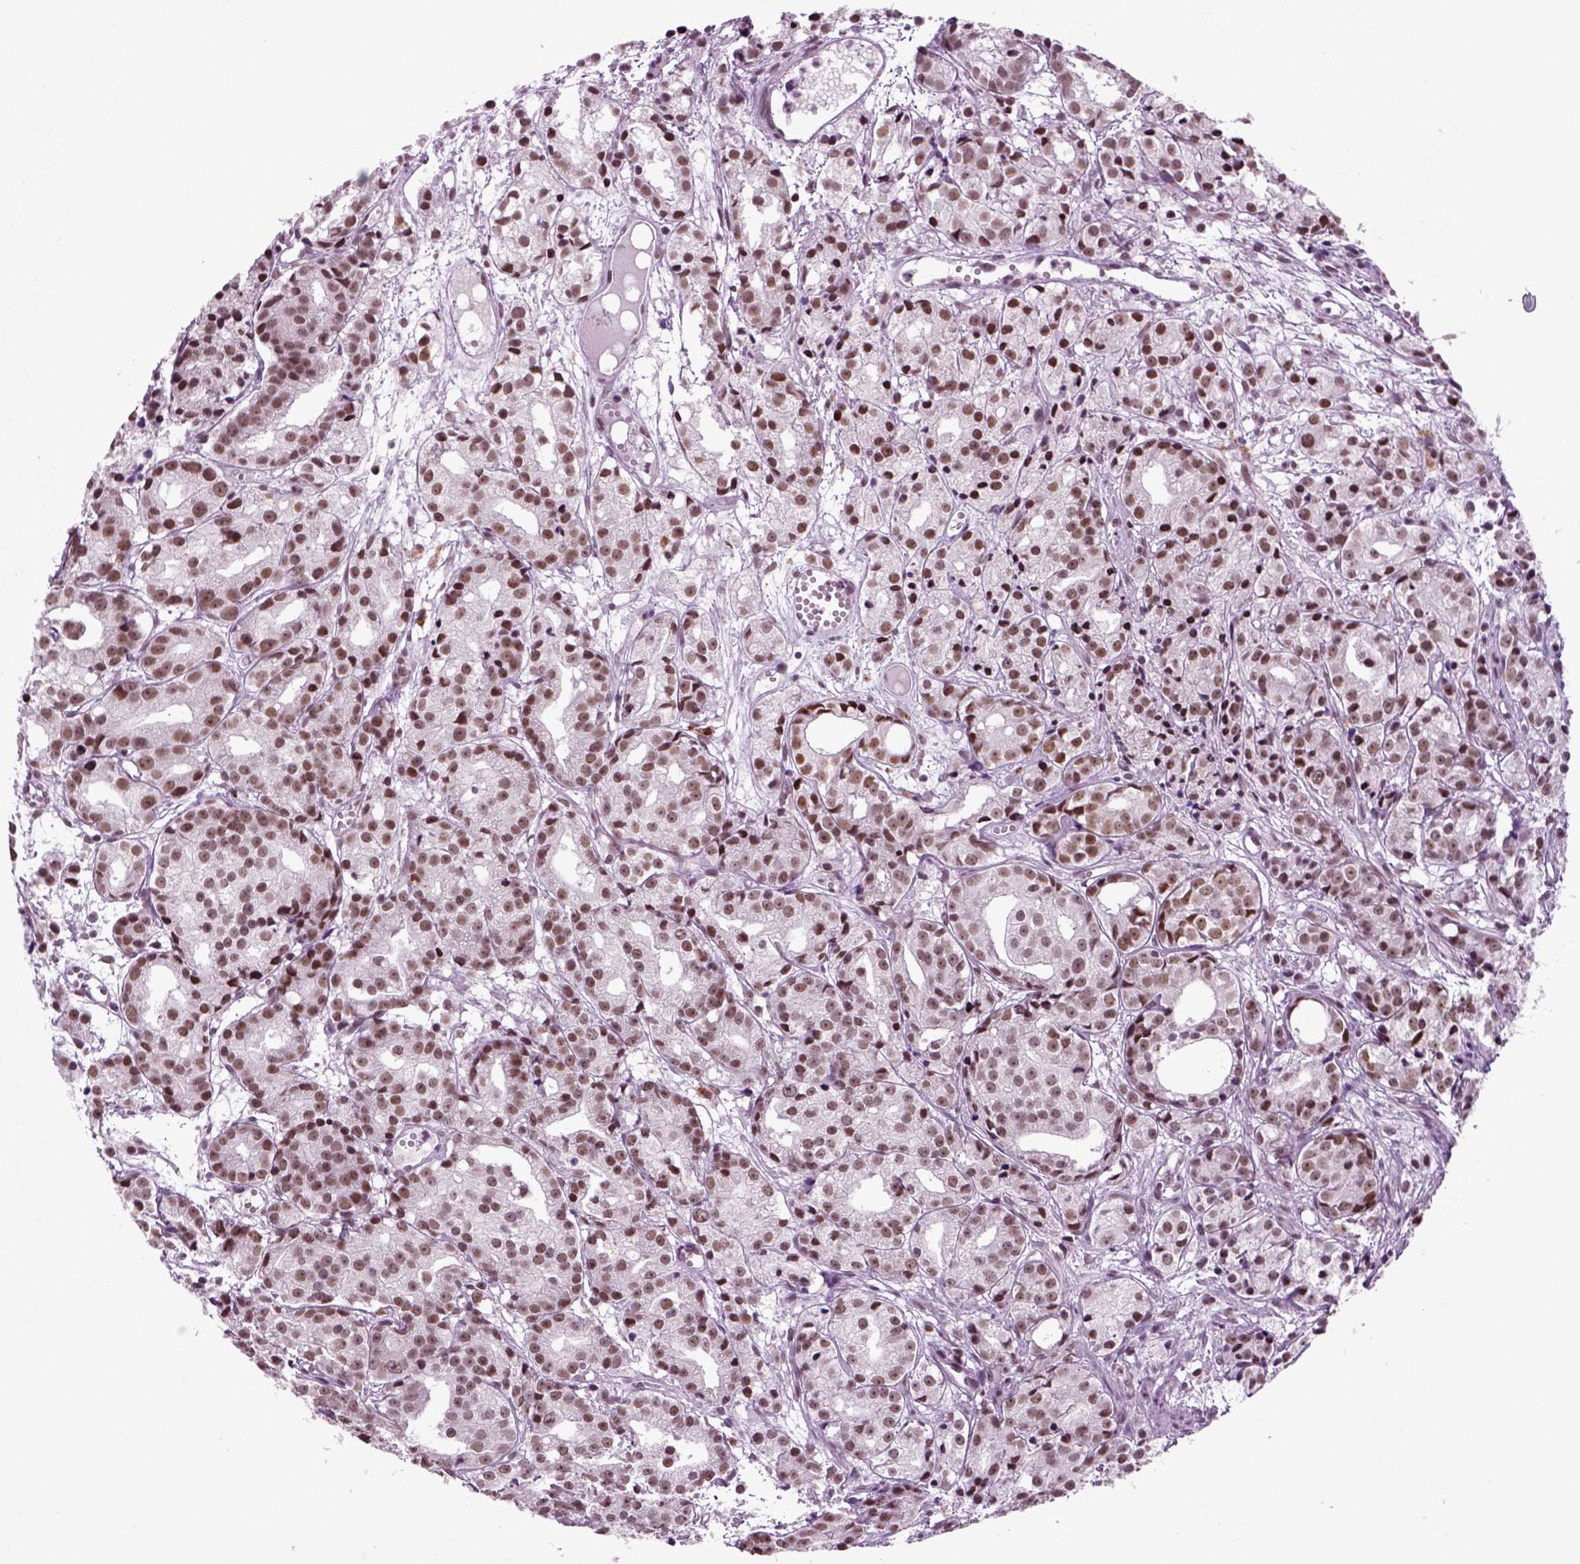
{"staining": {"intensity": "moderate", "quantity": ">75%", "location": "nuclear"}, "tissue": "prostate cancer", "cell_type": "Tumor cells", "image_type": "cancer", "snomed": [{"axis": "morphology", "description": "Adenocarcinoma, Medium grade"}, {"axis": "topography", "description": "Prostate"}], "caption": "Moderate nuclear positivity for a protein is seen in about >75% of tumor cells of prostate cancer using immunohistochemistry.", "gene": "RCOR3", "patient": {"sex": "male", "age": 74}}